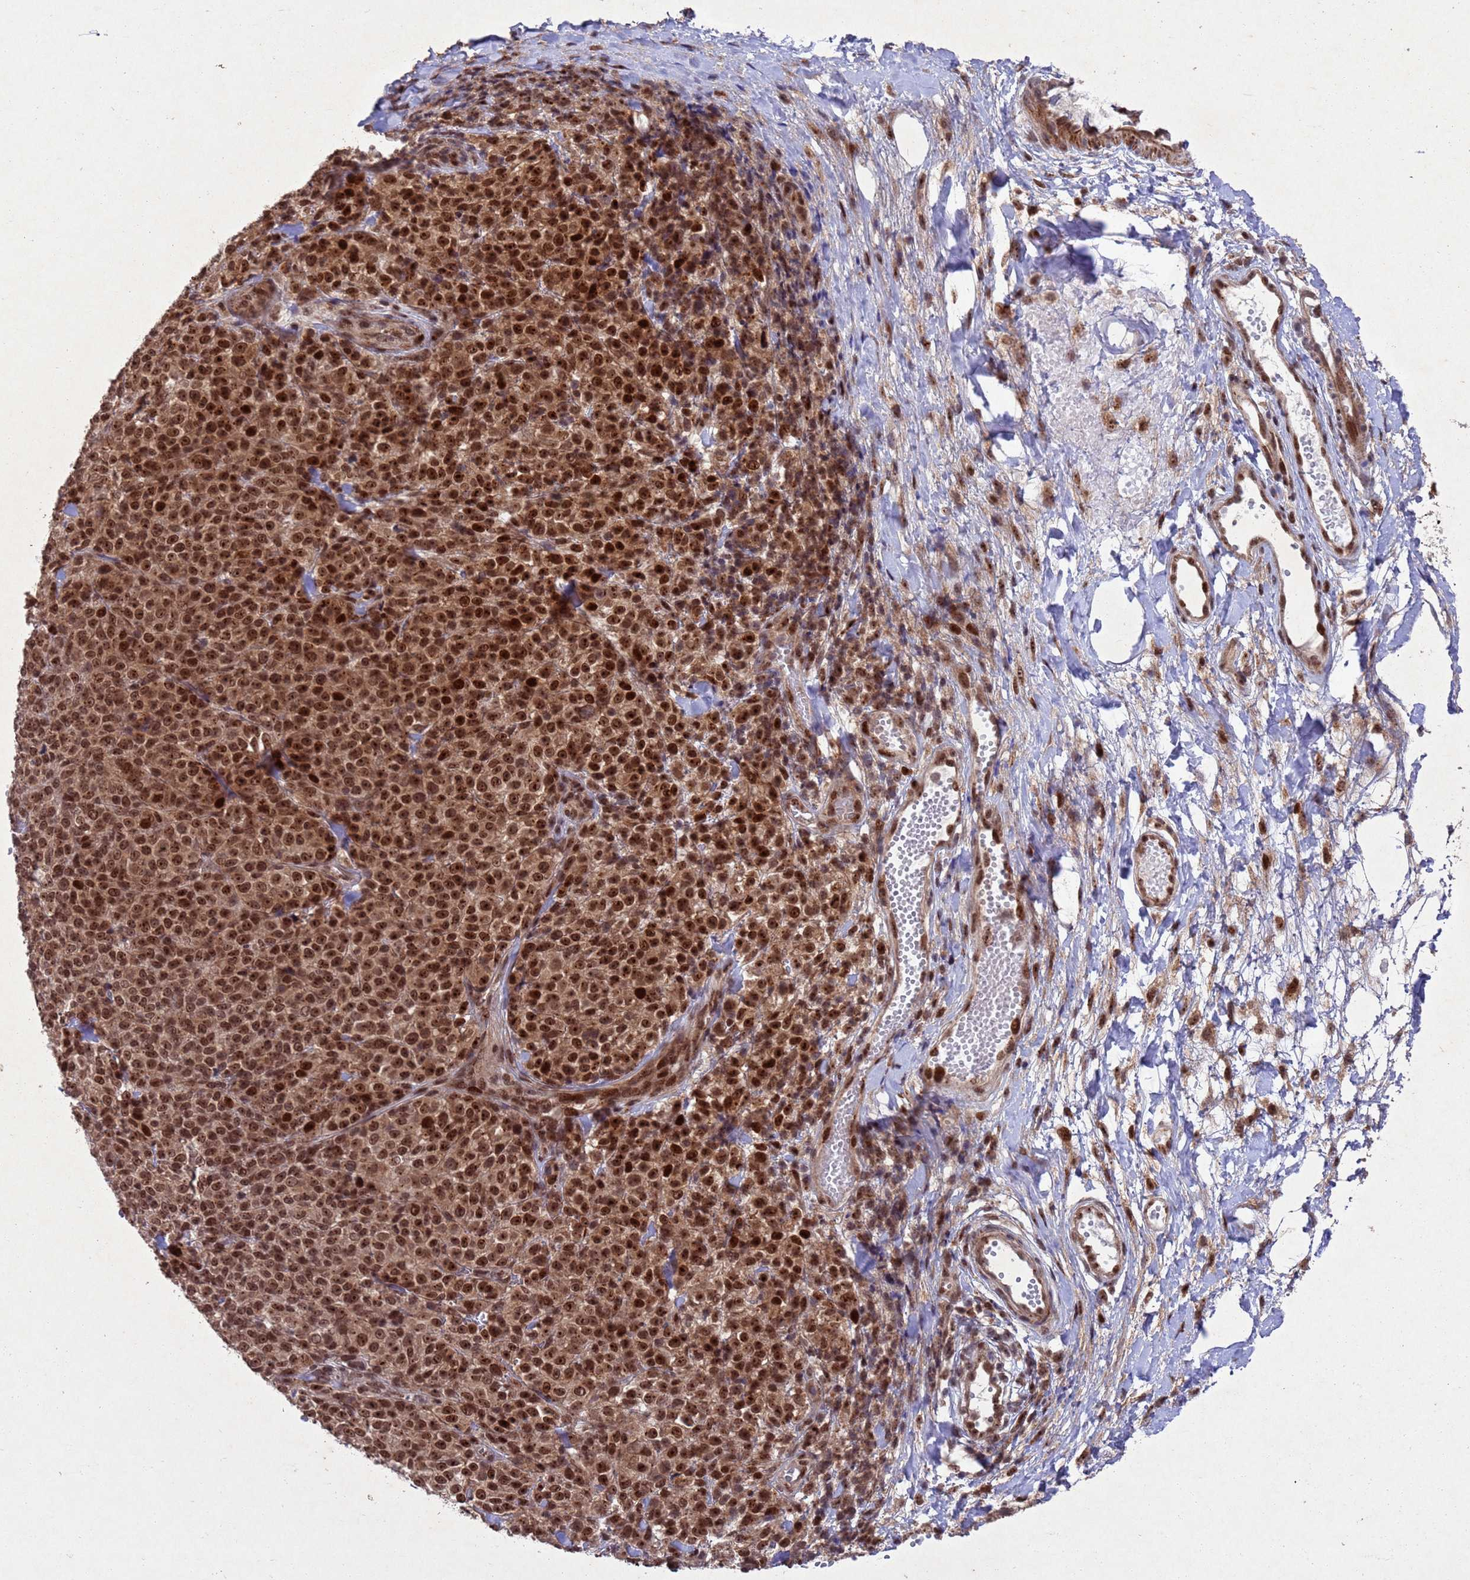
{"staining": {"intensity": "strong", "quantity": ">75%", "location": "cytoplasmic/membranous,nuclear"}, "tissue": "melanoma", "cell_type": "Tumor cells", "image_type": "cancer", "snomed": [{"axis": "morphology", "description": "Normal tissue, NOS"}, {"axis": "morphology", "description": "Malignant melanoma, NOS"}, {"axis": "topography", "description": "Skin"}], "caption": "This is a histology image of immunohistochemistry staining of melanoma, which shows strong positivity in the cytoplasmic/membranous and nuclear of tumor cells.", "gene": "TBK1", "patient": {"sex": "female", "age": 34}}